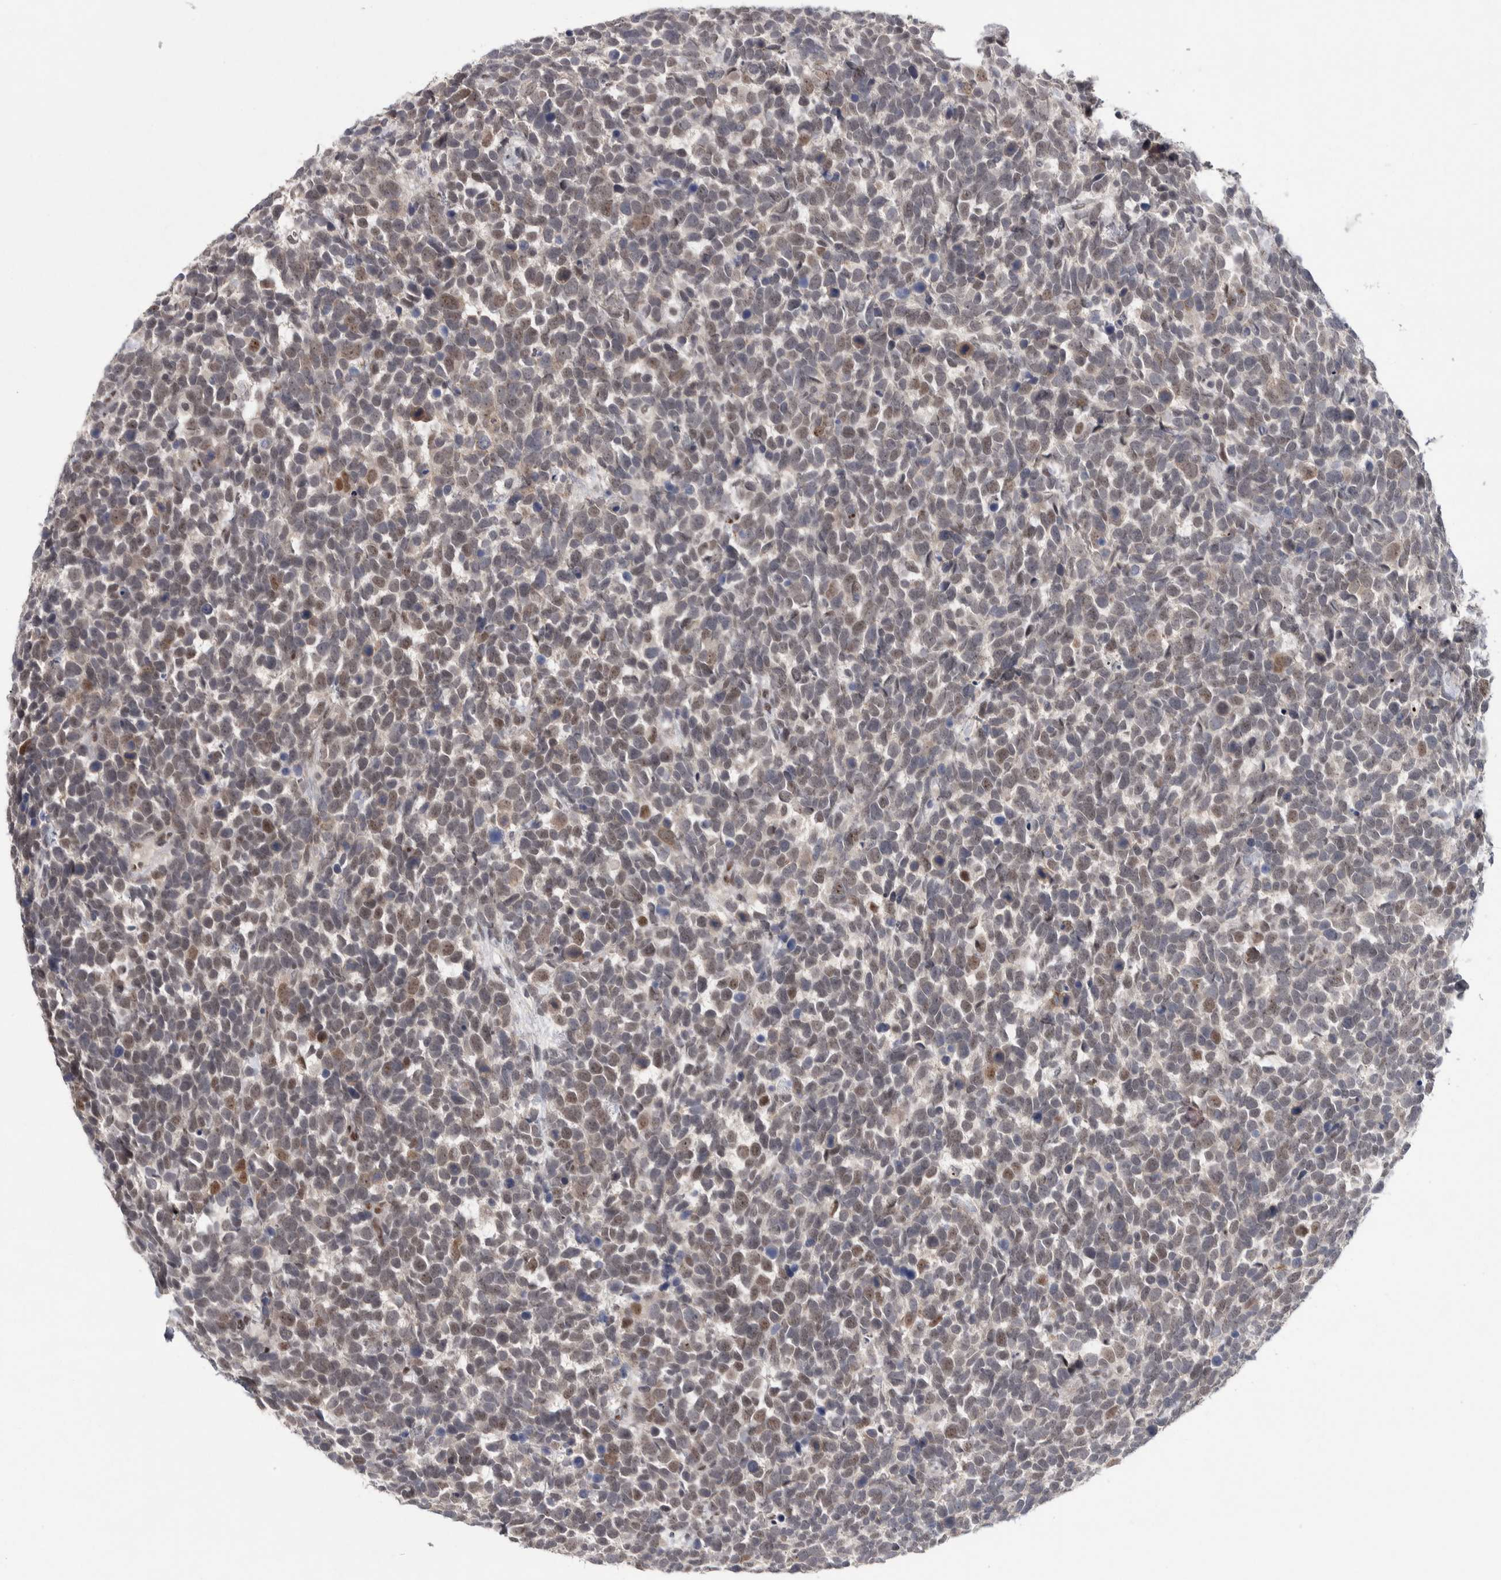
{"staining": {"intensity": "moderate", "quantity": "25%-75%", "location": "nuclear"}, "tissue": "urothelial cancer", "cell_type": "Tumor cells", "image_type": "cancer", "snomed": [{"axis": "morphology", "description": "Urothelial carcinoma, High grade"}, {"axis": "topography", "description": "Urinary bladder"}], "caption": "IHC of human urothelial cancer exhibits medium levels of moderate nuclear expression in about 25%-75% of tumor cells.", "gene": "ASPN", "patient": {"sex": "female", "age": 82}}